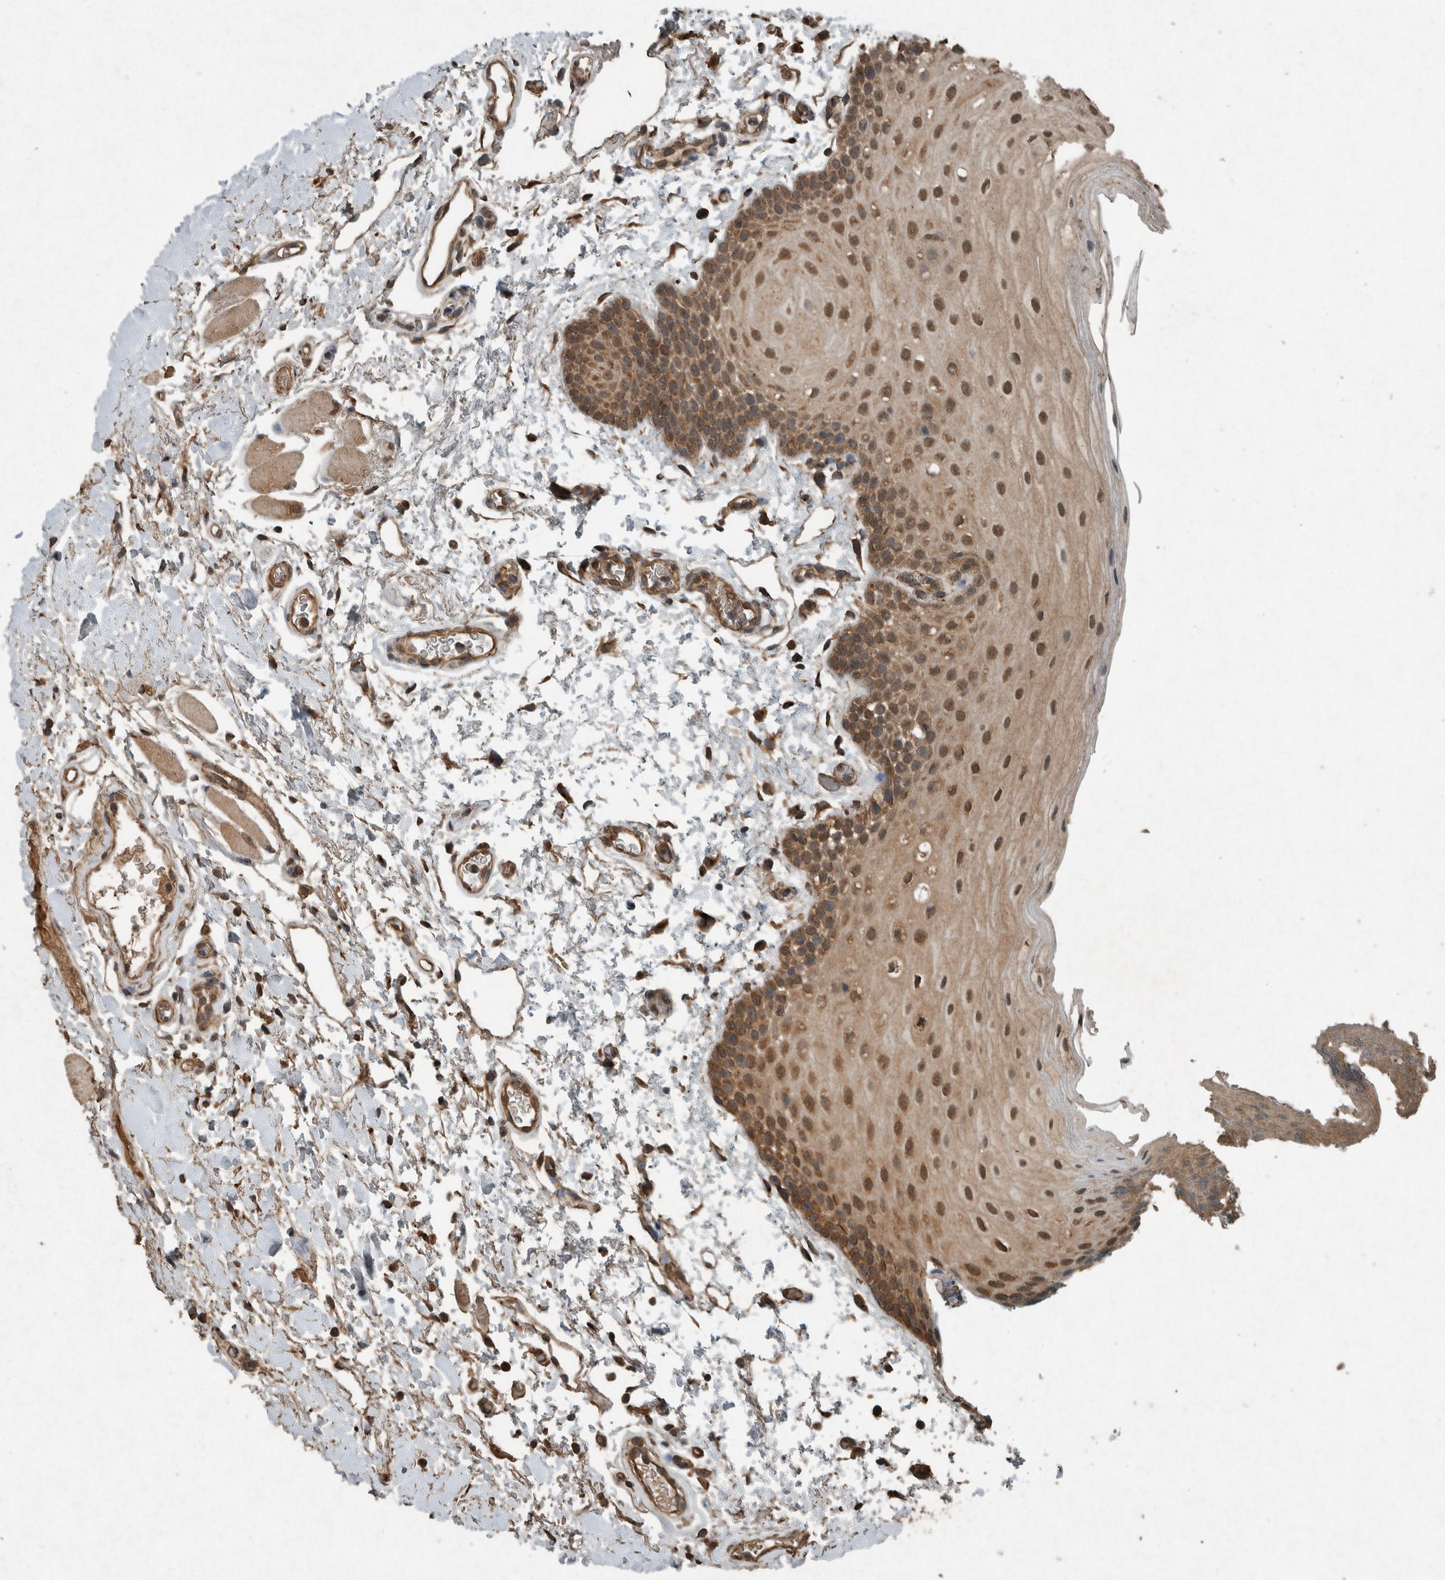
{"staining": {"intensity": "moderate", "quantity": ">75%", "location": "cytoplasmic/membranous,nuclear"}, "tissue": "oral mucosa", "cell_type": "Squamous epithelial cells", "image_type": "normal", "snomed": [{"axis": "morphology", "description": "Normal tissue, NOS"}, {"axis": "topography", "description": "Oral tissue"}], "caption": "Brown immunohistochemical staining in normal human oral mucosa displays moderate cytoplasmic/membranous,nuclear staining in approximately >75% of squamous epithelial cells. (Stains: DAB (3,3'-diaminobenzidine) in brown, nuclei in blue, Microscopy: brightfield microscopy at high magnification).", "gene": "ARHGEF12", "patient": {"sex": "male", "age": 62}}